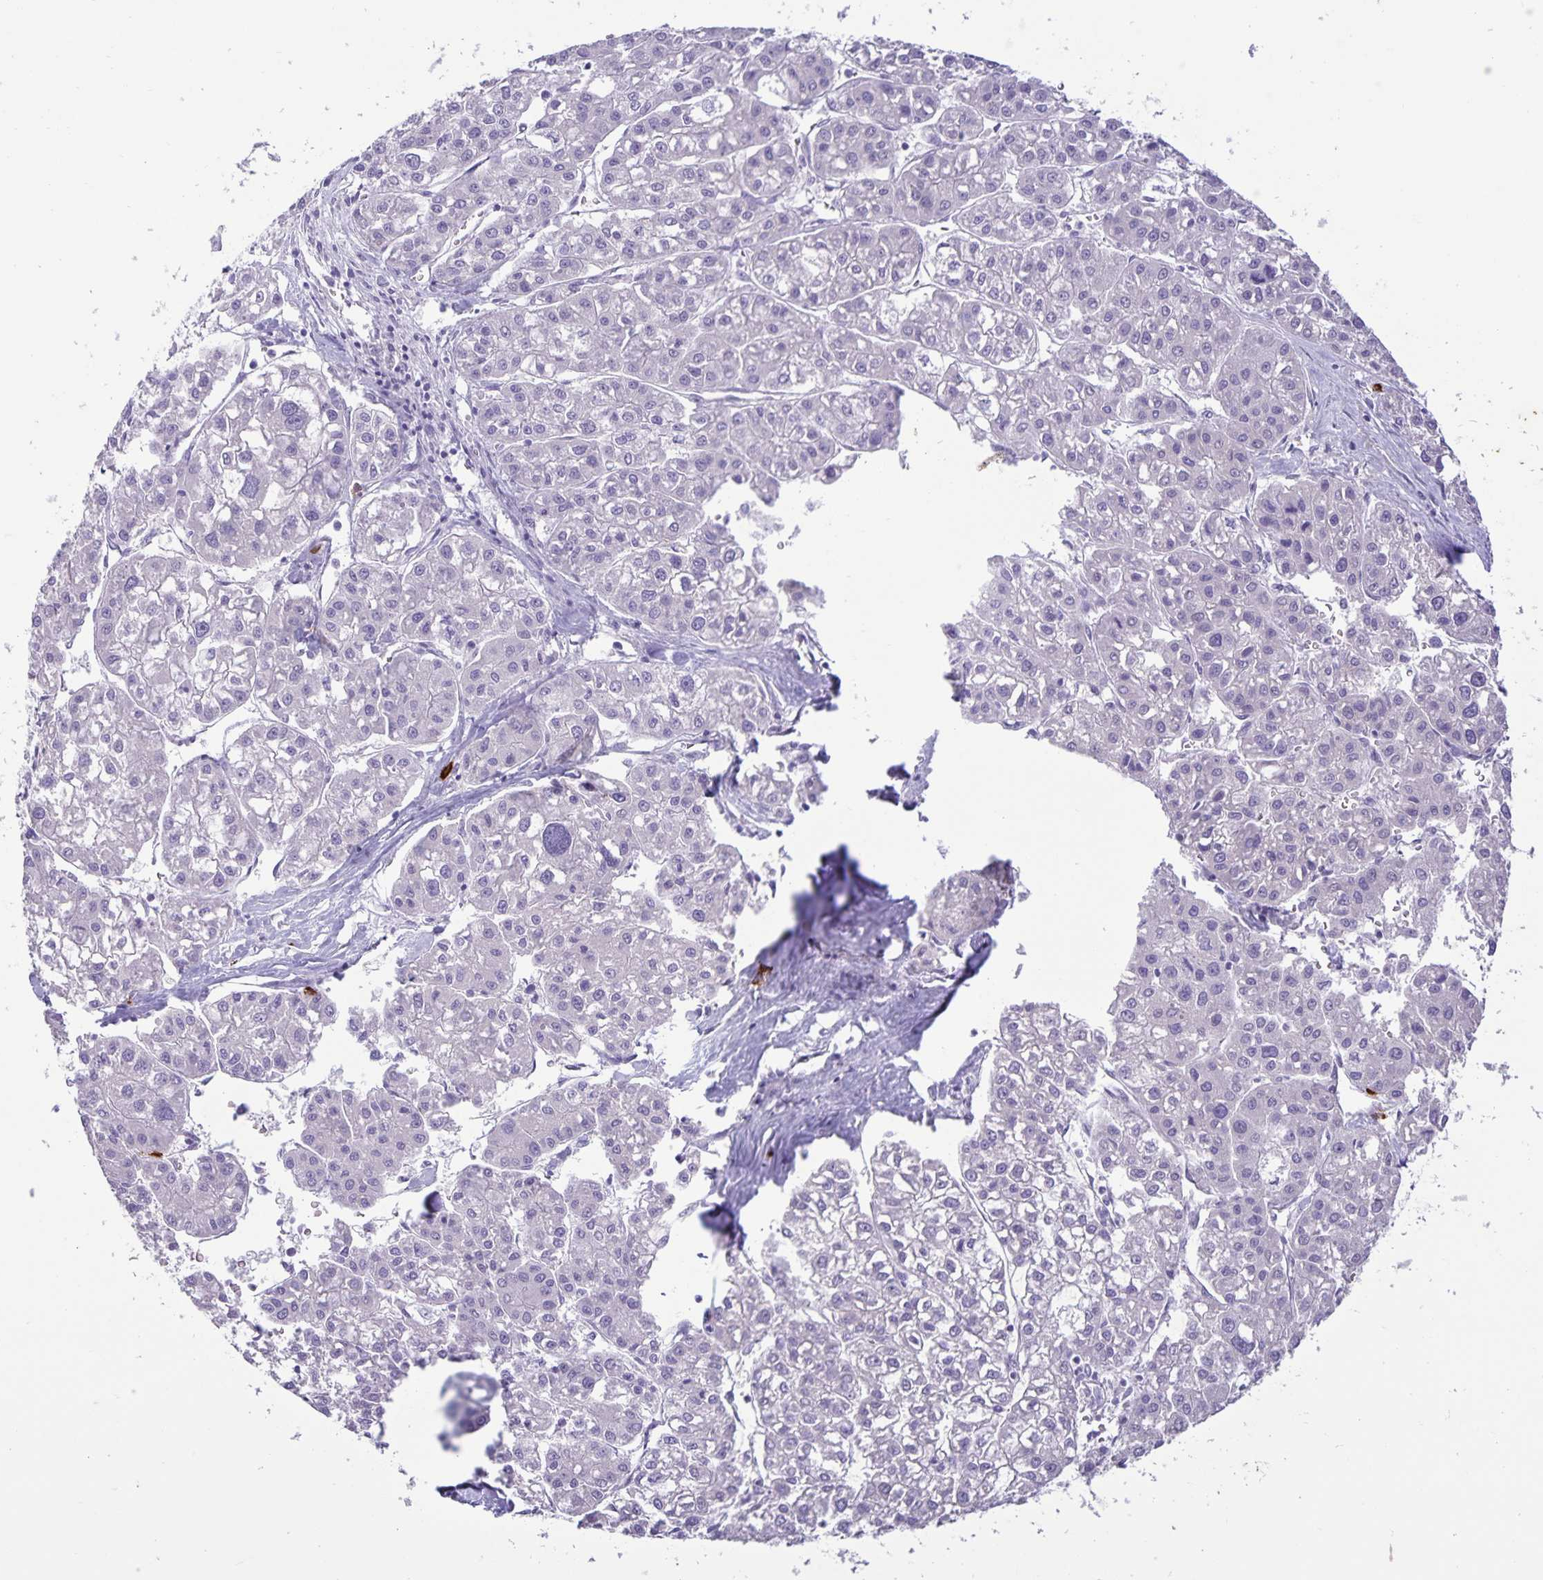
{"staining": {"intensity": "negative", "quantity": "none", "location": "none"}, "tissue": "liver cancer", "cell_type": "Tumor cells", "image_type": "cancer", "snomed": [{"axis": "morphology", "description": "Carcinoma, Hepatocellular, NOS"}, {"axis": "topography", "description": "Liver"}], "caption": "An immunohistochemistry histopathology image of liver hepatocellular carcinoma is shown. There is no staining in tumor cells of liver hepatocellular carcinoma.", "gene": "IBTK", "patient": {"sex": "male", "age": 73}}